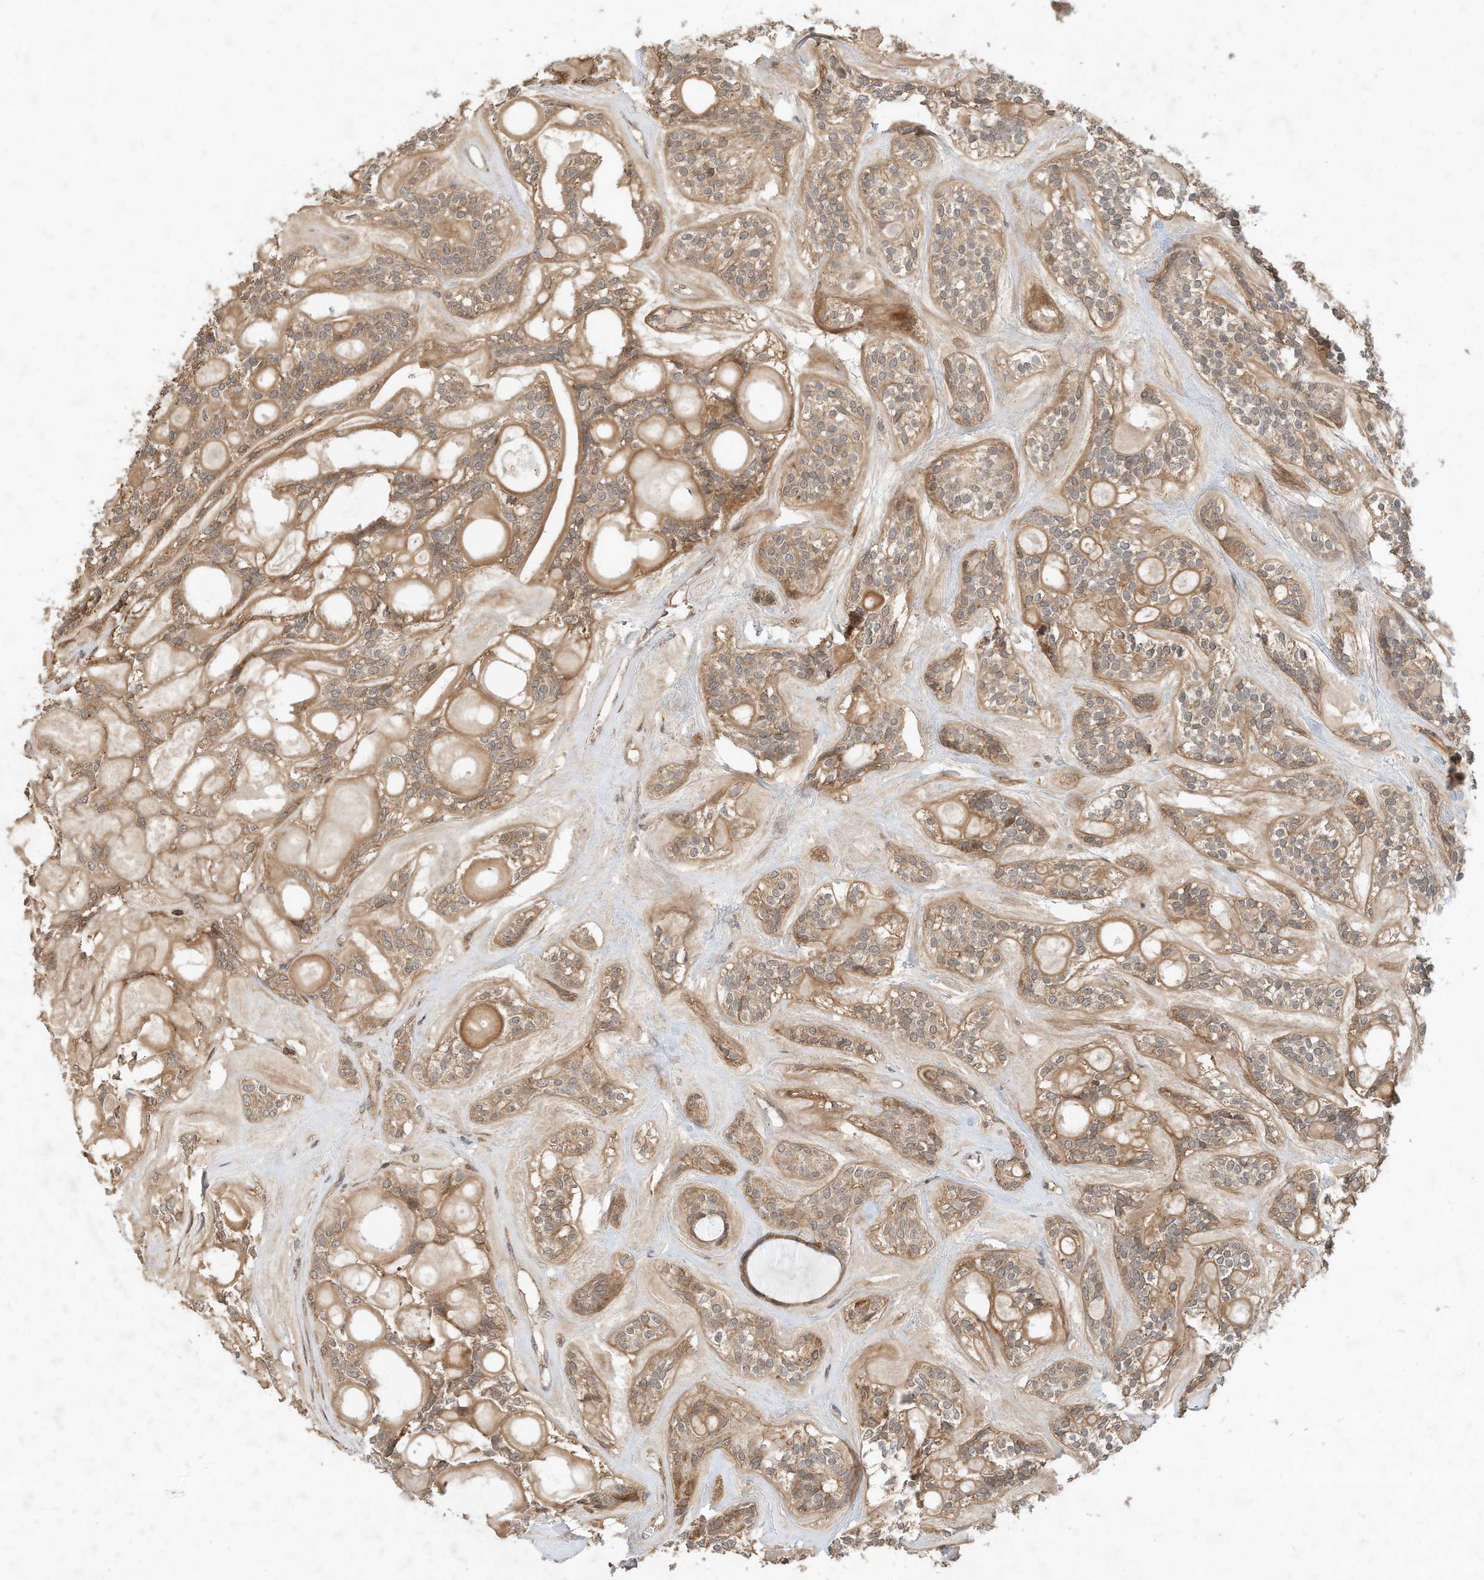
{"staining": {"intensity": "weak", "quantity": ">75%", "location": "cytoplasmic/membranous"}, "tissue": "head and neck cancer", "cell_type": "Tumor cells", "image_type": "cancer", "snomed": [{"axis": "morphology", "description": "Adenocarcinoma, NOS"}, {"axis": "topography", "description": "Head-Neck"}], "caption": "An IHC photomicrograph of tumor tissue is shown. Protein staining in brown highlights weak cytoplasmic/membranous positivity in head and neck cancer (adenocarcinoma) within tumor cells.", "gene": "CPAMD8", "patient": {"sex": "male", "age": 66}}